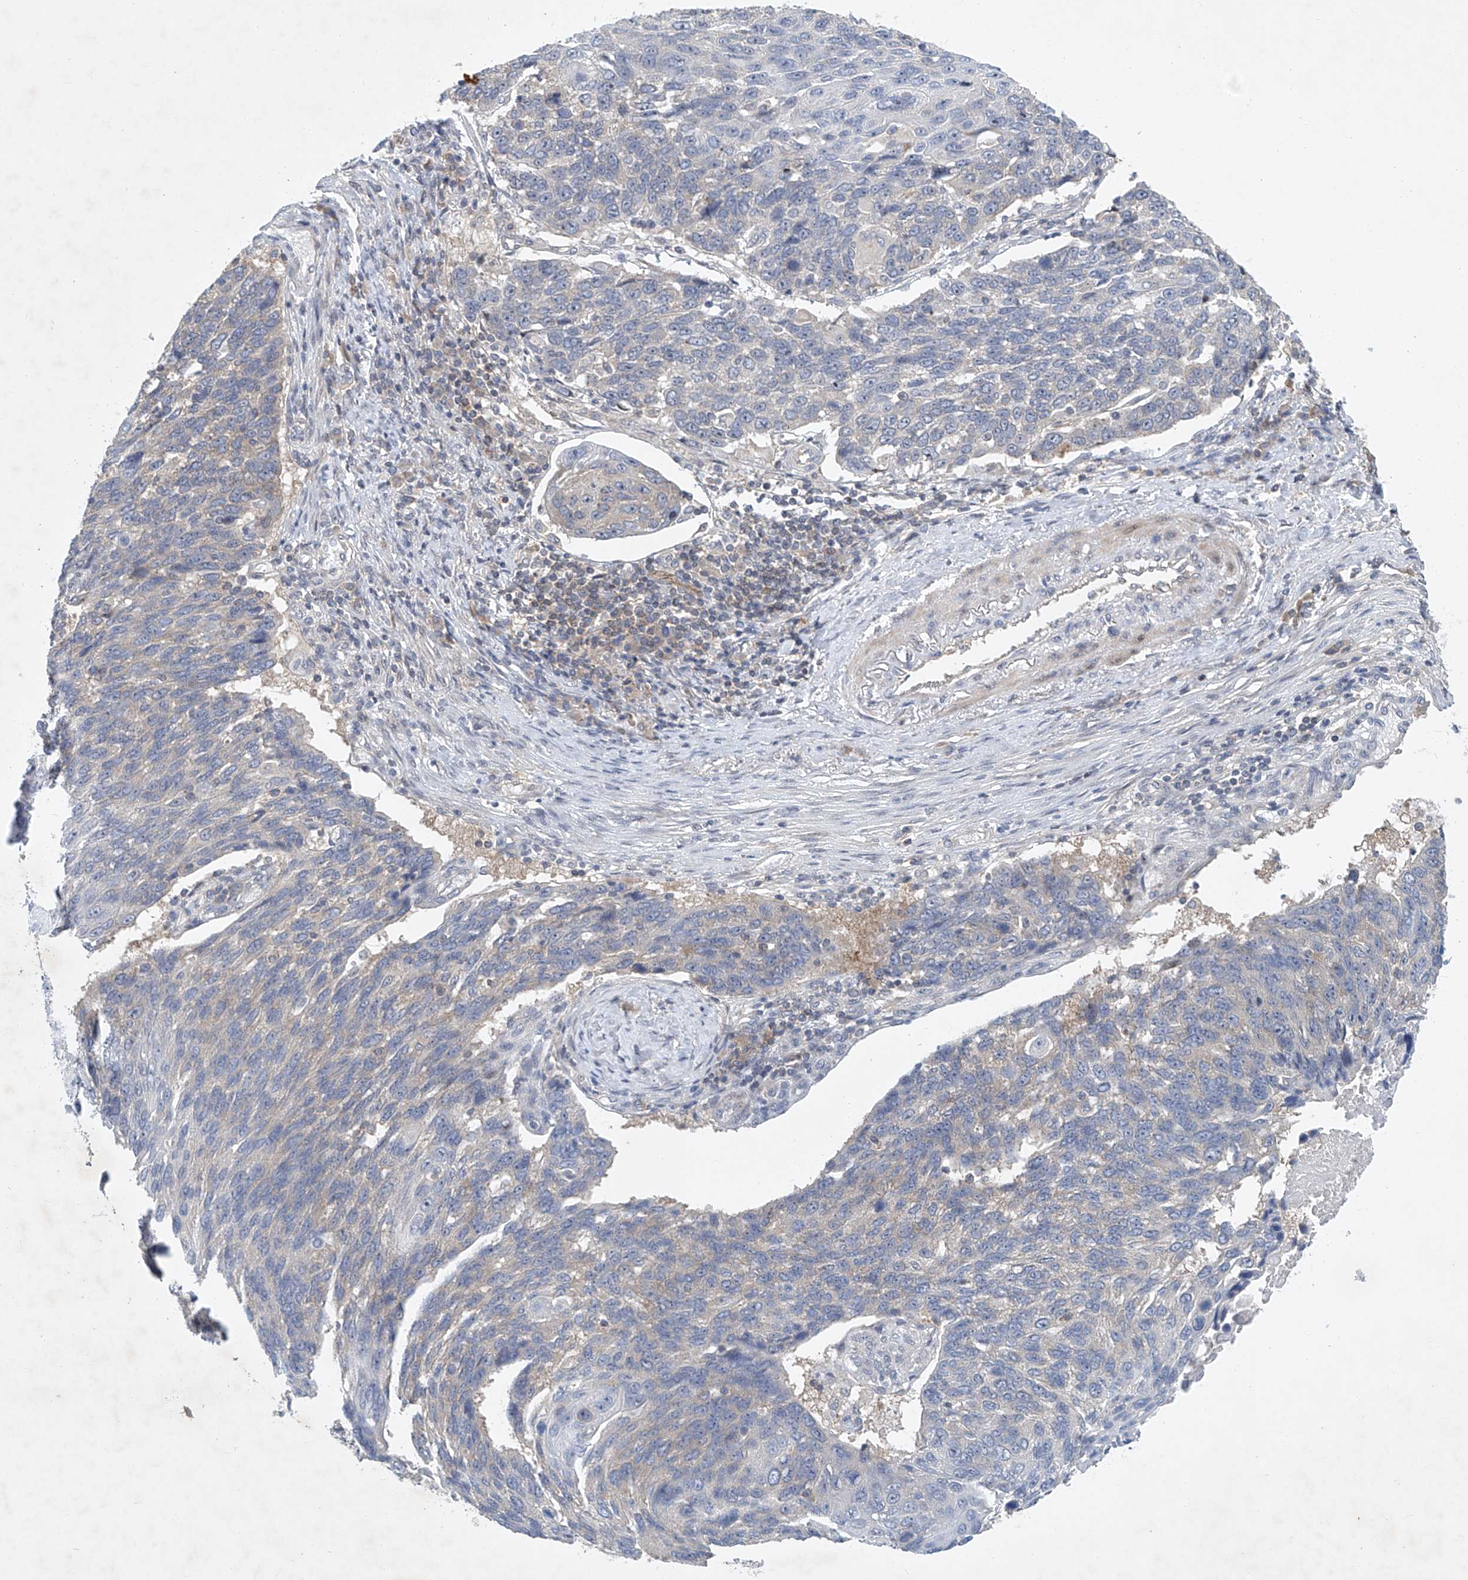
{"staining": {"intensity": "weak", "quantity": "<25%", "location": "cytoplasmic/membranous"}, "tissue": "lung cancer", "cell_type": "Tumor cells", "image_type": "cancer", "snomed": [{"axis": "morphology", "description": "Squamous cell carcinoma, NOS"}, {"axis": "topography", "description": "Lung"}], "caption": "This is a photomicrograph of immunohistochemistry staining of lung cancer, which shows no positivity in tumor cells. (Brightfield microscopy of DAB (3,3'-diaminobenzidine) IHC at high magnification).", "gene": "CARMIL1", "patient": {"sex": "male", "age": 66}}